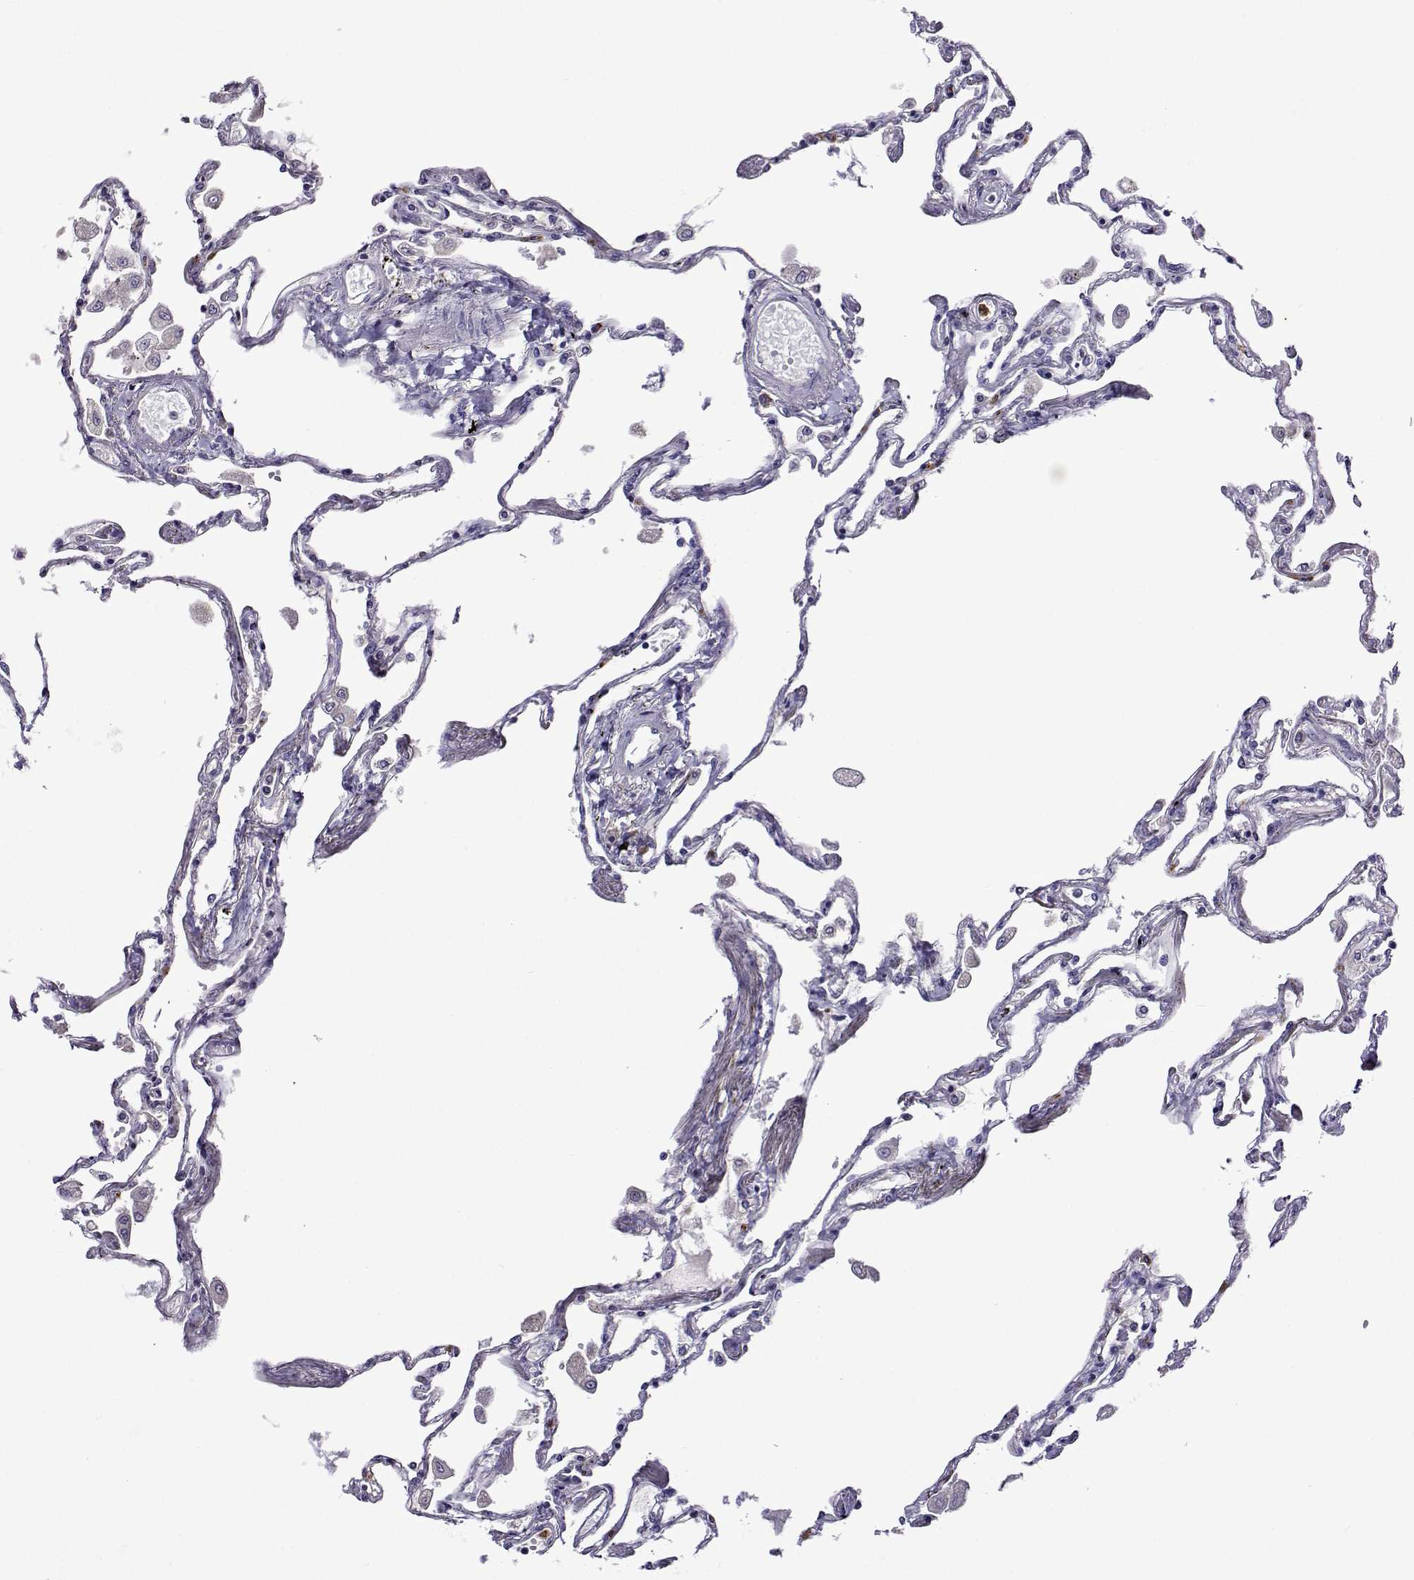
{"staining": {"intensity": "negative", "quantity": "none", "location": "none"}, "tissue": "lung", "cell_type": "Alveolar cells", "image_type": "normal", "snomed": [{"axis": "morphology", "description": "Normal tissue, NOS"}, {"axis": "morphology", "description": "Adenocarcinoma, NOS"}, {"axis": "topography", "description": "Cartilage tissue"}, {"axis": "topography", "description": "Lung"}], "caption": "Micrograph shows no protein staining in alveolar cells of normal lung.", "gene": "SULT2A1", "patient": {"sex": "female", "age": 67}}